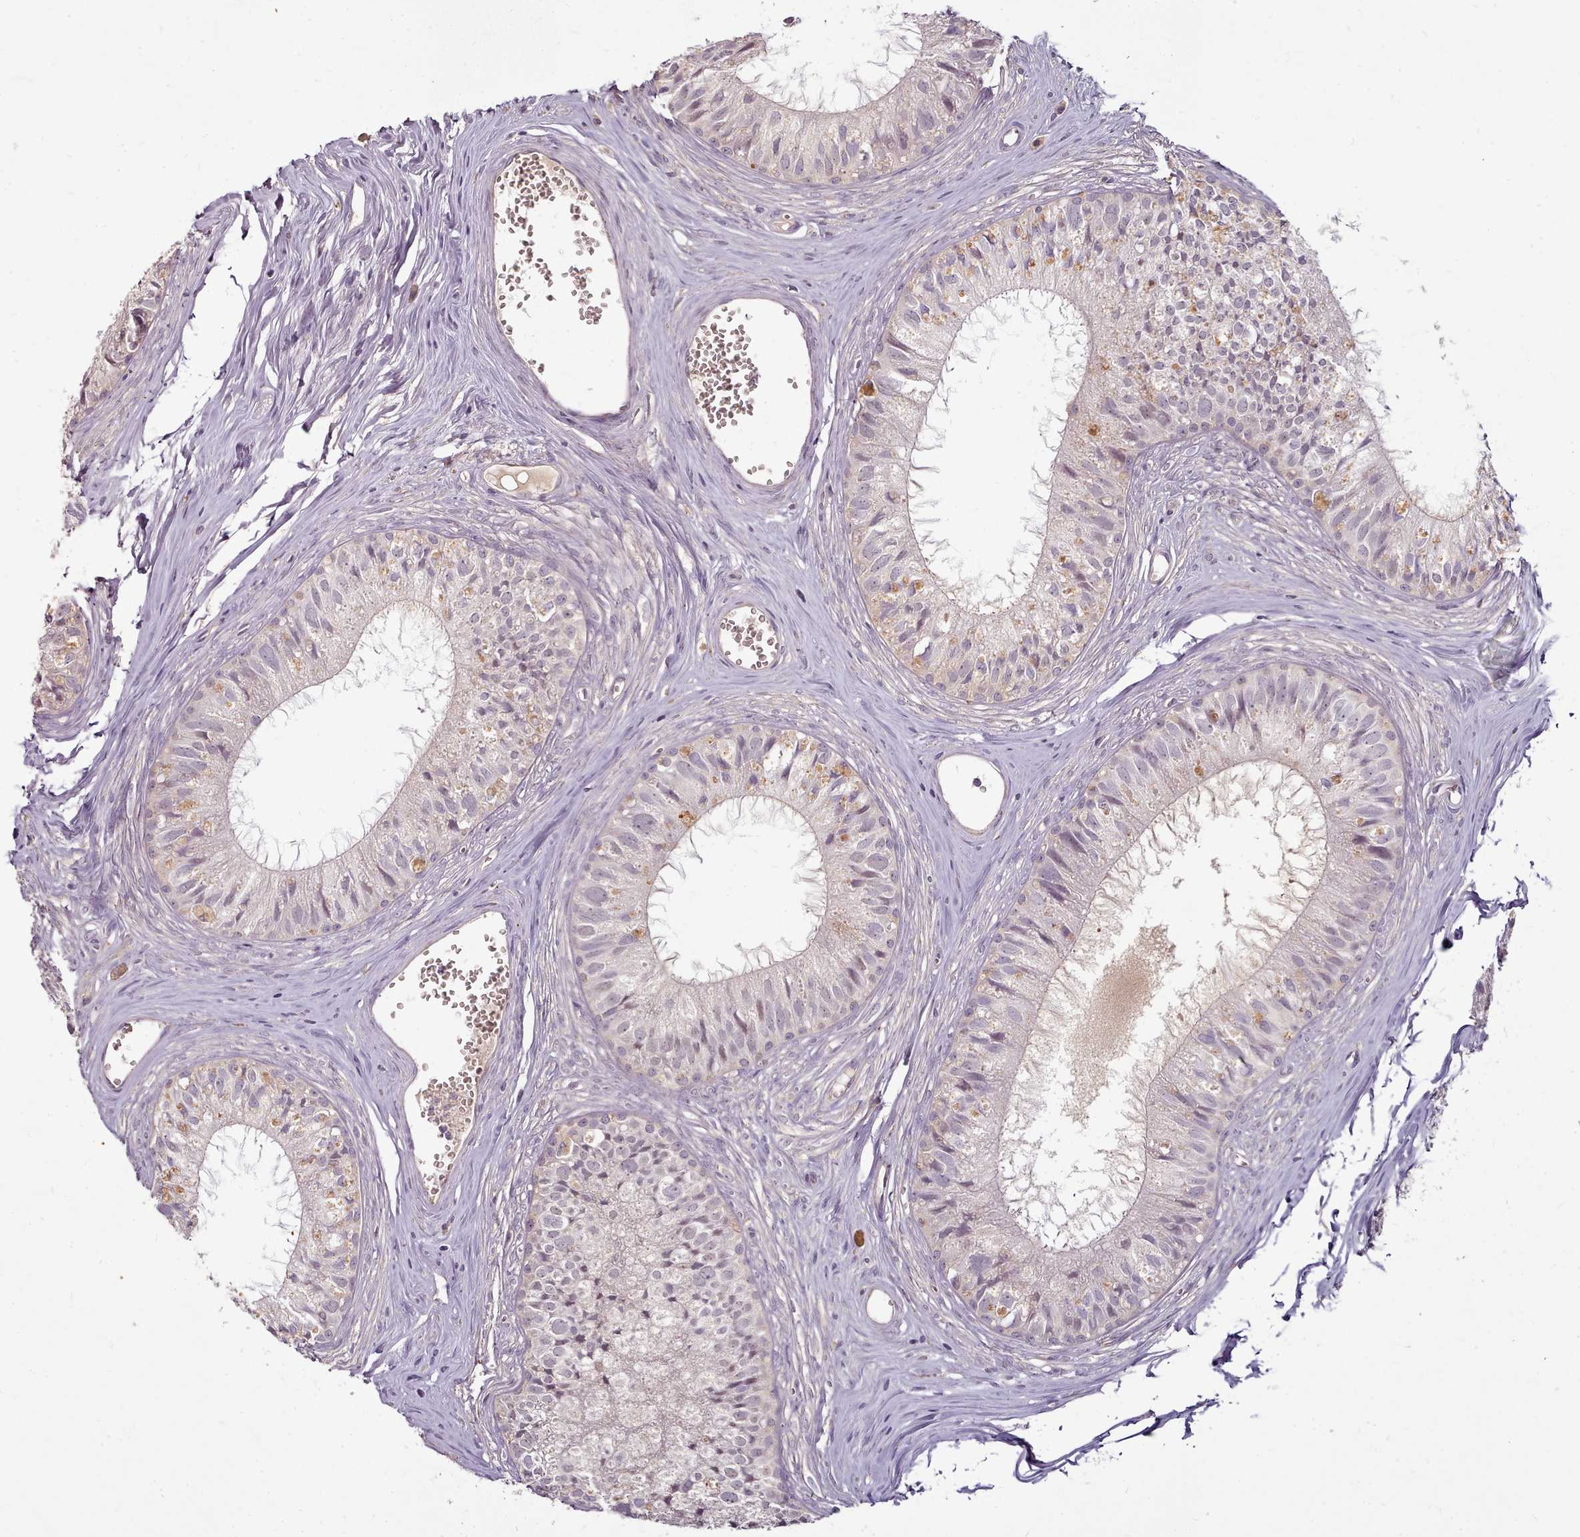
{"staining": {"intensity": "weak", "quantity": "<25%", "location": "nuclear"}, "tissue": "epididymis", "cell_type": "Glandular cells", "image_type": "normal", "snomed": [{"axis": "morphology", "description": "Normal tissue, NOS"}, {"axis": "topography", "description": "Epididymis"}], "caption": "Glandular cells are negative for protein expression in unremarkable human epididymis. The staining was performed using DAB to visualize the protein expression in brown, while the nuclei were stained in blue with hematoxylin (Magnification: 20x).", "gene": "C1QTNF5", "patient": {"sex": "male", "age": 36}}